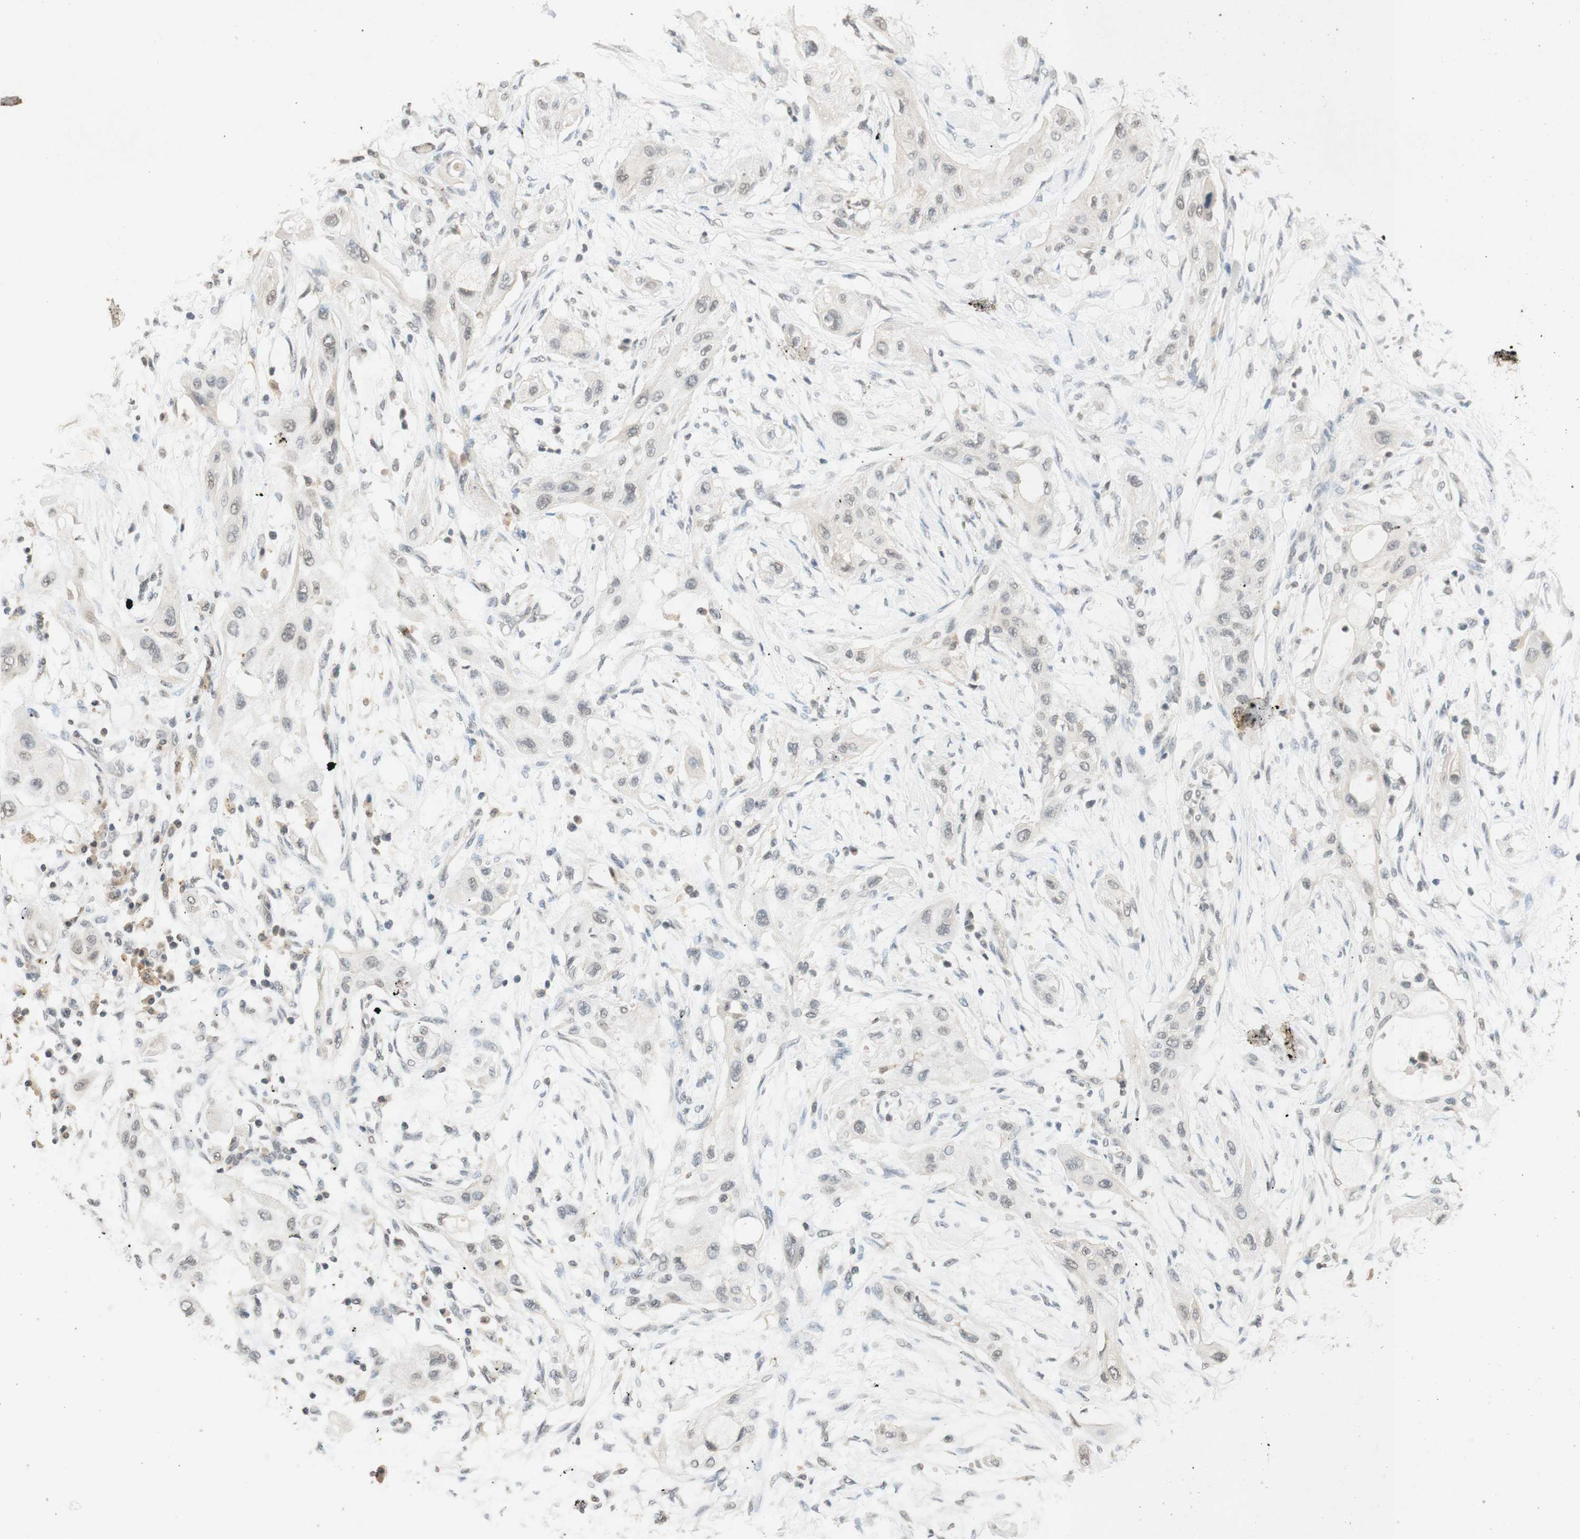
{"staining": {"intensity": "negative", "quantity": "none", "location": "none"}, "tissue": "lung cancer", "cell_type": "Tumor cells", "image_type": "cancer", "snomed": [{"axis": "morphology", "description": "Squamous cell carcinoma, NOS"}, {"axis": "topography", "description": "Lung"}], "caption": "Protein analysis of lung cancer exhibits no significant positivity in tumor cells. (DAB (3,3'-diaminobenzidine) immunohistochemistry with hematoxylin counter stain).", "gene": "GLI1", "patient": {"sex": "female", "age": 47}}